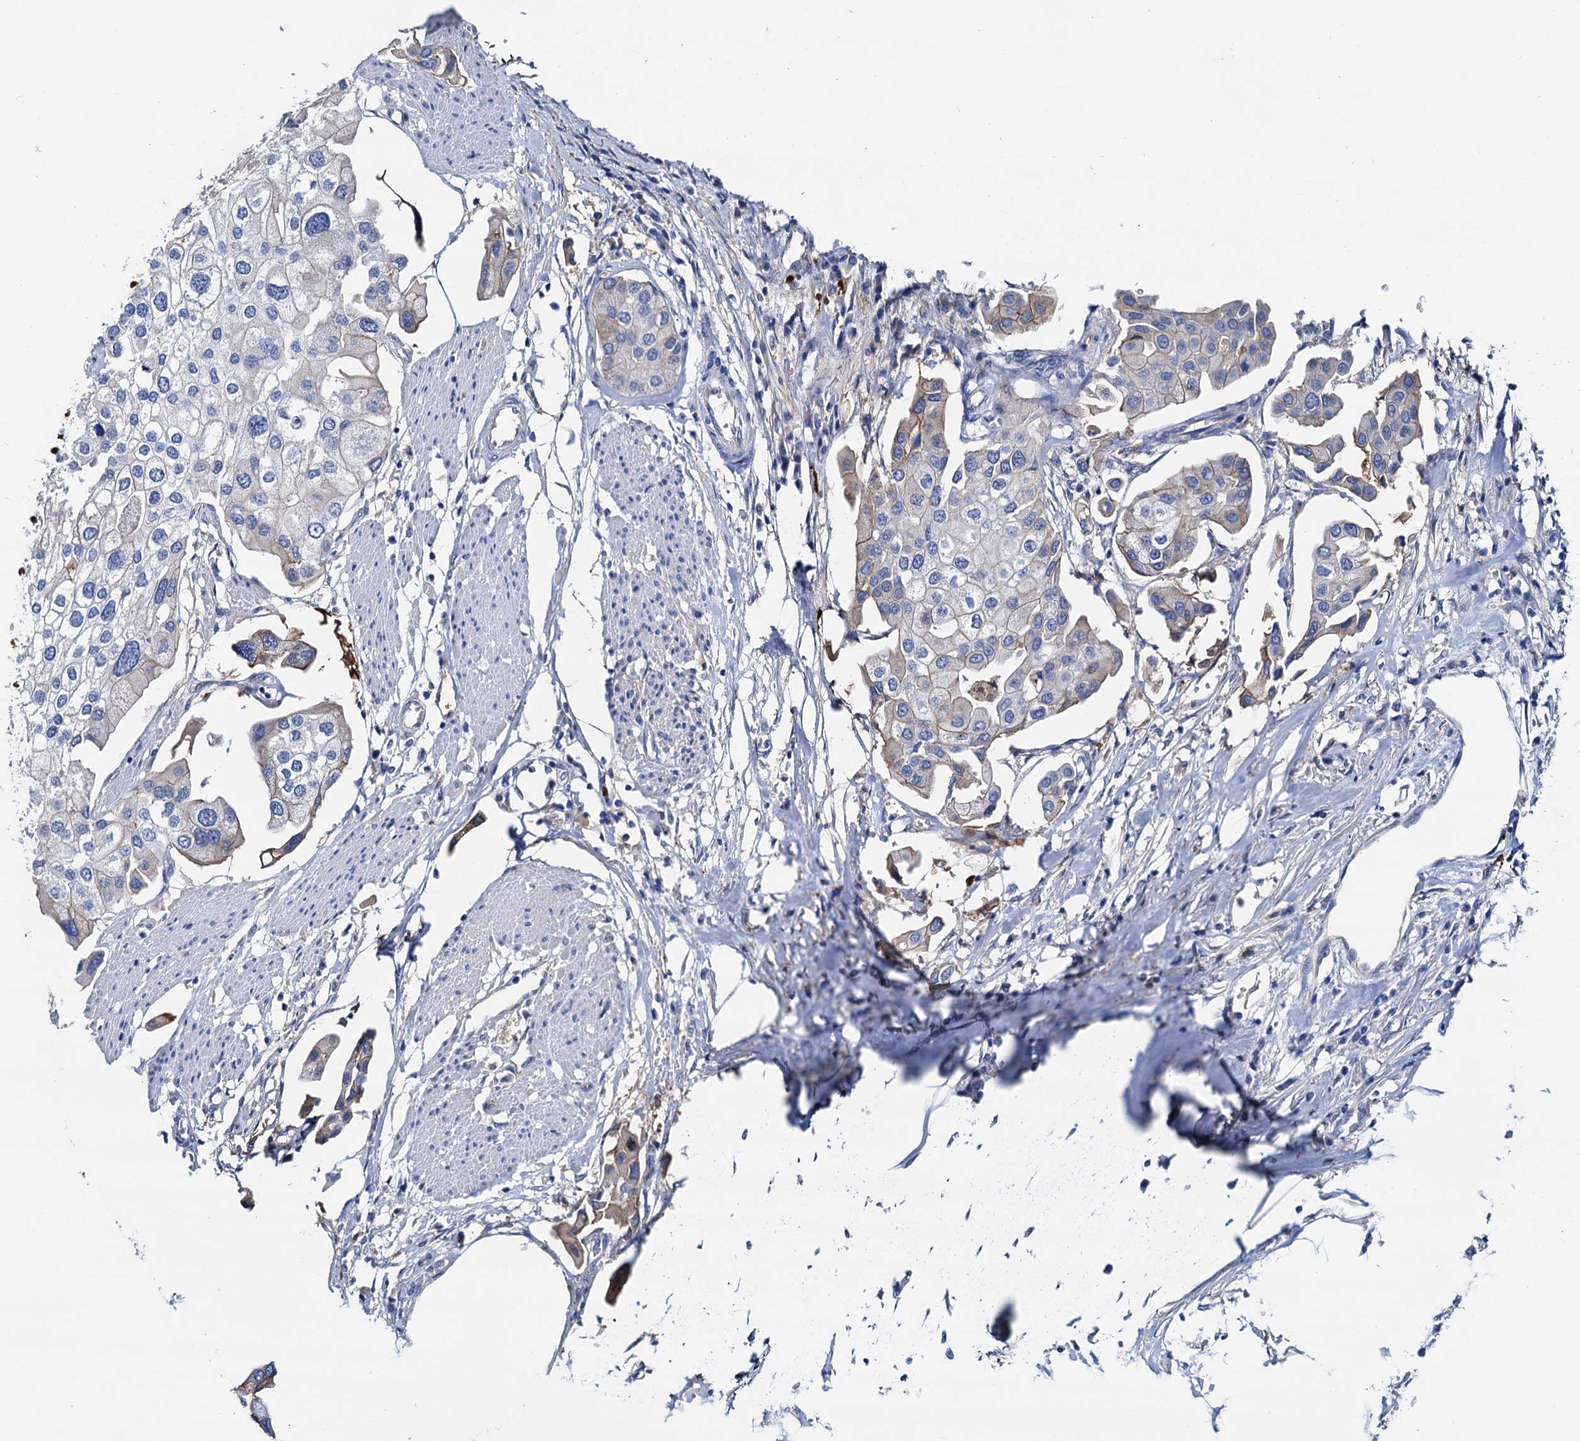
{"staining": {"intensity": "weak", "quantity": "<25%", "location": "cytoplasmic/membranous"}, "tissue": "urothelial cancer", "cell_type": "Tumor cells", "image_type": "cancer", "snomed": [{"axis": "morphology", "description": "Urothelial carcinoma, High grade"}, {"axis": "topography", "description": "Urinary bladder"}], "caption": "High-grade urothelial carcinoma was stained to show a protein in brown. There is no significant positivity in tumor cells. The staining is performed using DAB brown chromogen with nuclei counter-stained in using hematoxylin.", "gene": "RASSF9", "patient": {"sex": "male", "age": 64}}